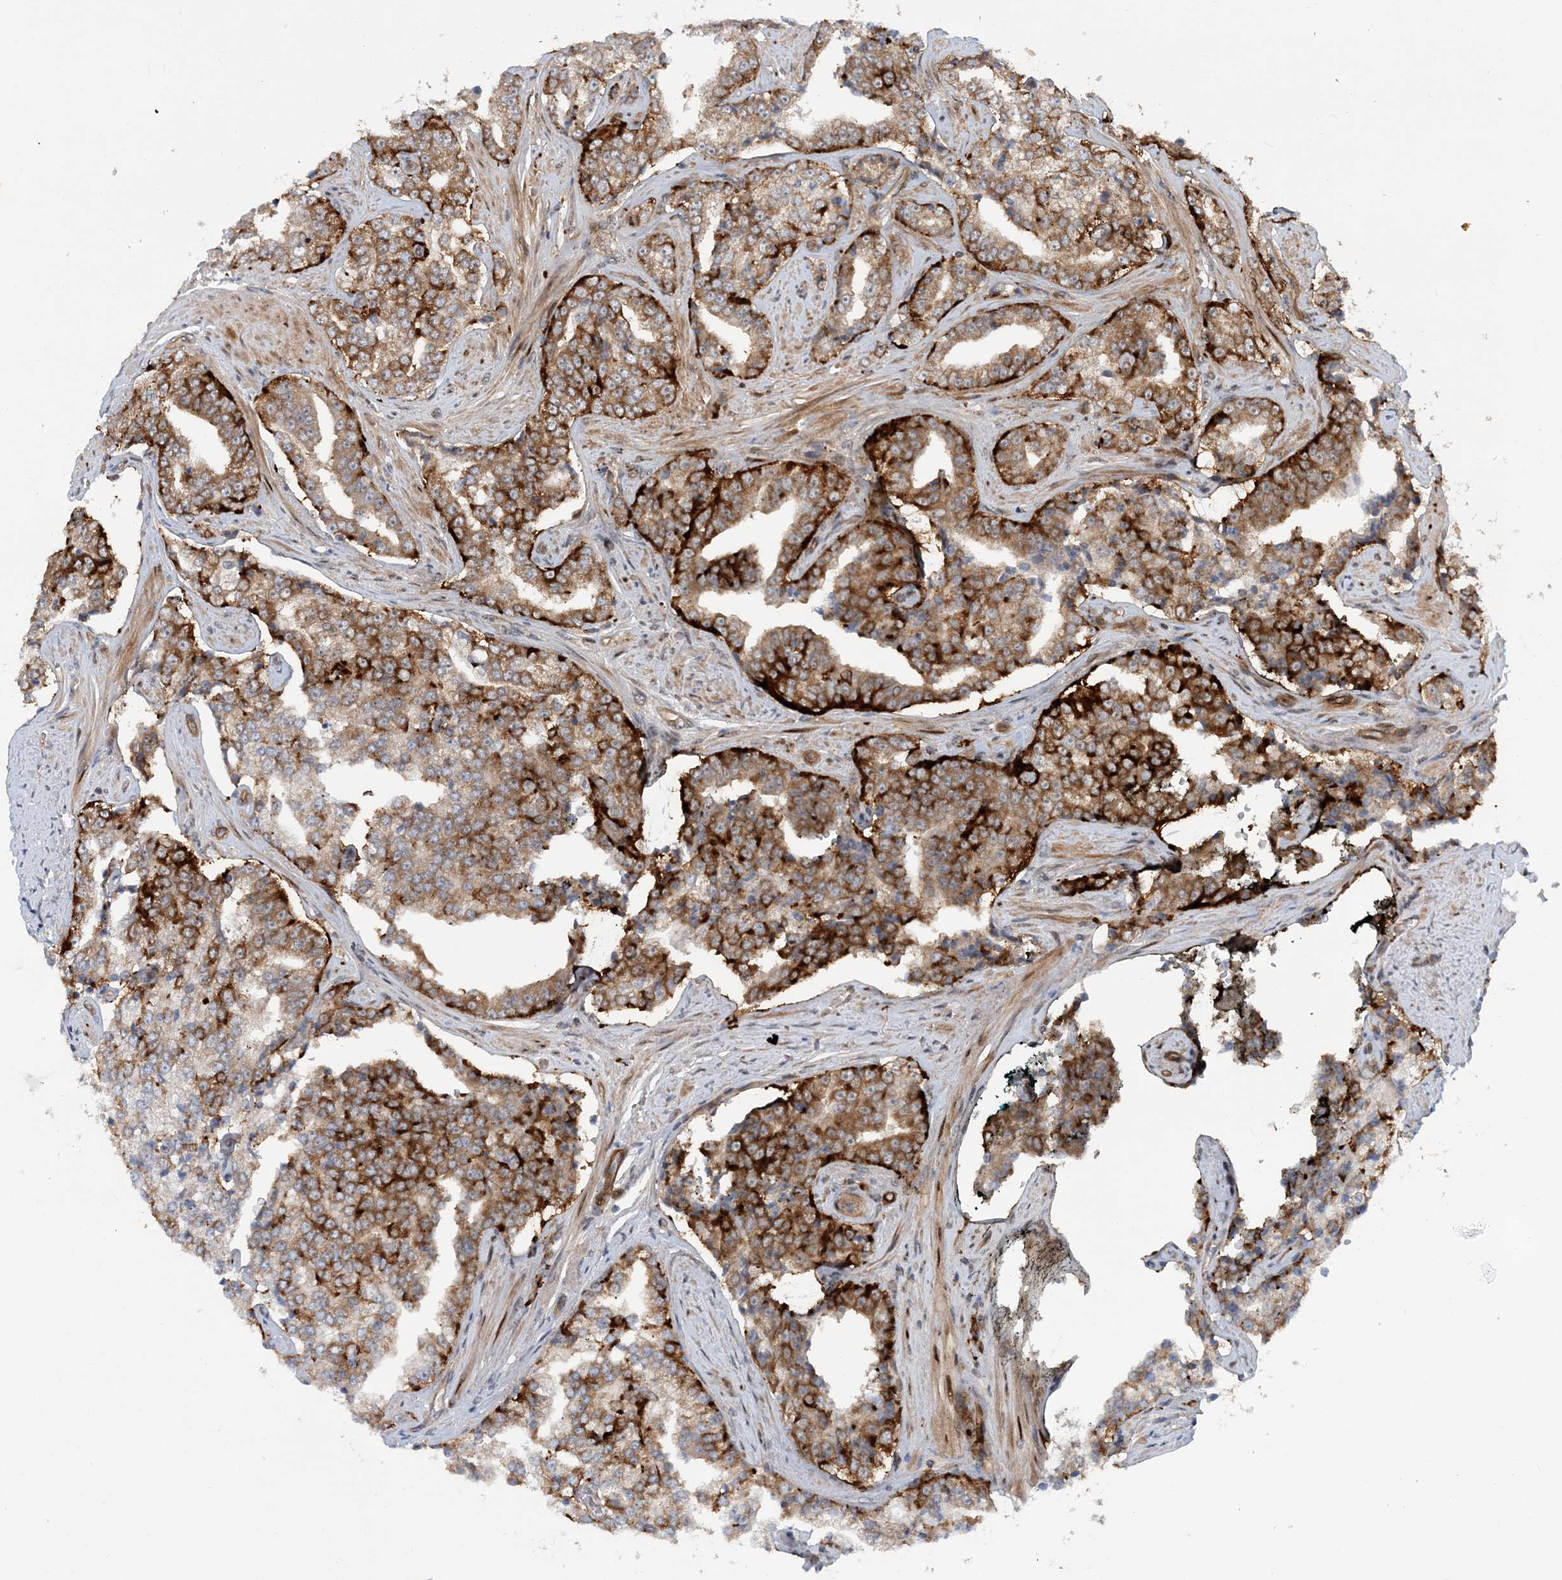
{"staining": {"intensity": "strong", "quantity": "25%-75%", "location": "cytoplasmic/membranous"}, "tissue": "prostate cancer", "cell_type": "Tumor cells", "image_type": "cancer", "snomed": [{"axis": "morphology", "description": "Adenocarcinoma, High grade"}, {"axis": "topography", "description": "Prostate"}], "caption": "Immunohistochemical staining of human high-grade adenocarcinoma (prostate) displays high levels of strong cytoplasmic/membranous staining in about 25%-75% of tumor cells. The staining was performed using DAB, with brown indicating positive protein expression. Nuclei are stained blue with hematoxylin.", "gene": "GEMIN5", "patient": {"sex": "male", "age": 71}}